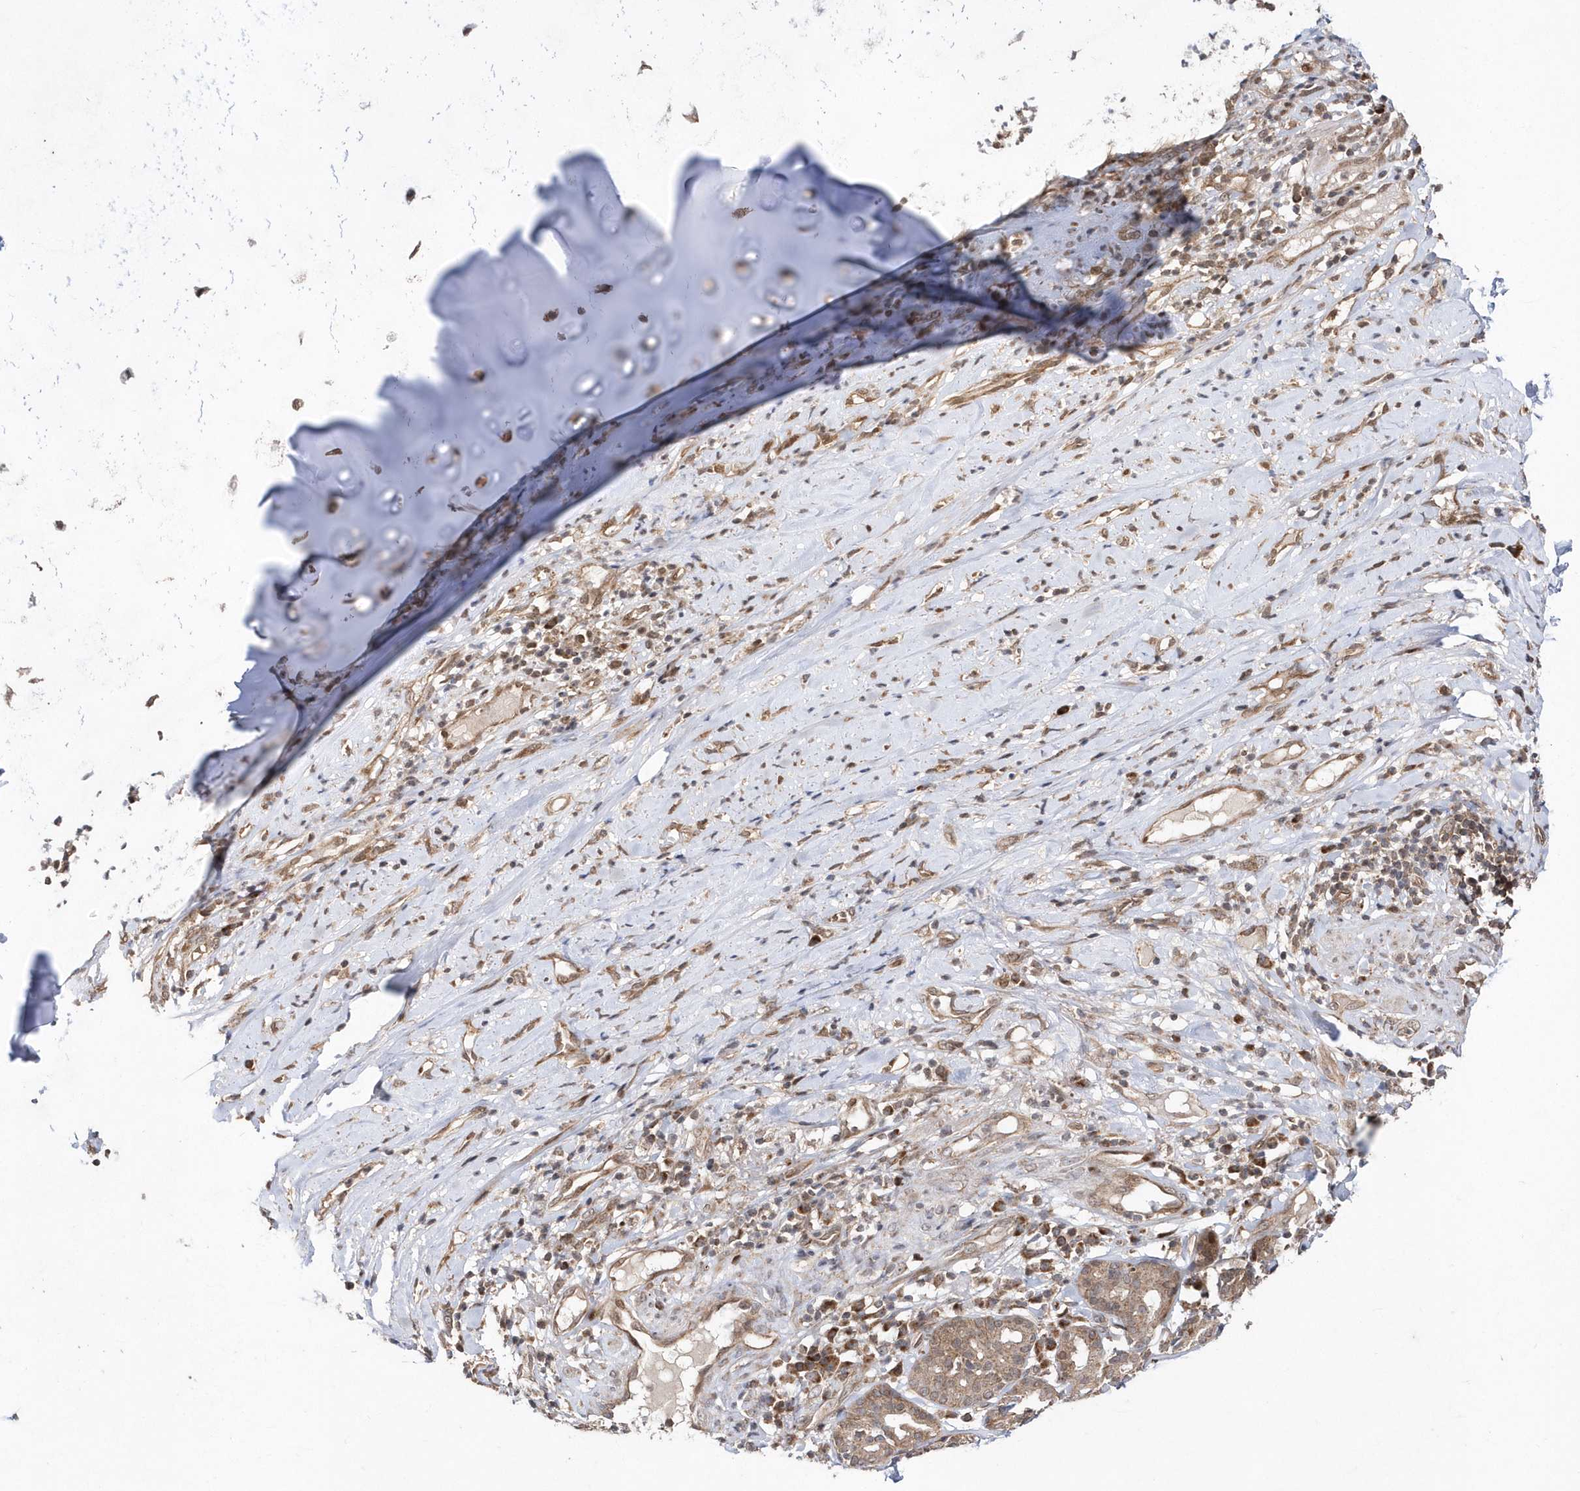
{"staining": {"intensity": "moderate", "quantity": "25%-75%", "location": "cytoplasmic/membranous,nuclear"}, "tissue": "adipose tissue", "cell_type": "Adipocytes", "image_type": "normal", "snomed": [{"axis": "morphology", "description": "Normal tissue, NOS"}, {"axis": "morphology", "description": "Basal cell carcinoma"}, {"axis": "topography", "description": "Cartilage tissue"}, {"axis": "topography", "description": "Nasopharynx"}, {"axis": "topography", "description": "Oral tissue"}], "caption": "Immunohistochemistry (IHC) of unremarkable adipose tissue reveals medium levels of moderate cytoplasmic/membranous,nuclear positivity in approximately 25%-75% of adipocytes. (Brightfield microscopy of DAB IHC at high magnification).", "gene": "DALRD3", "patient": {"sex": "female", "age": 77}}